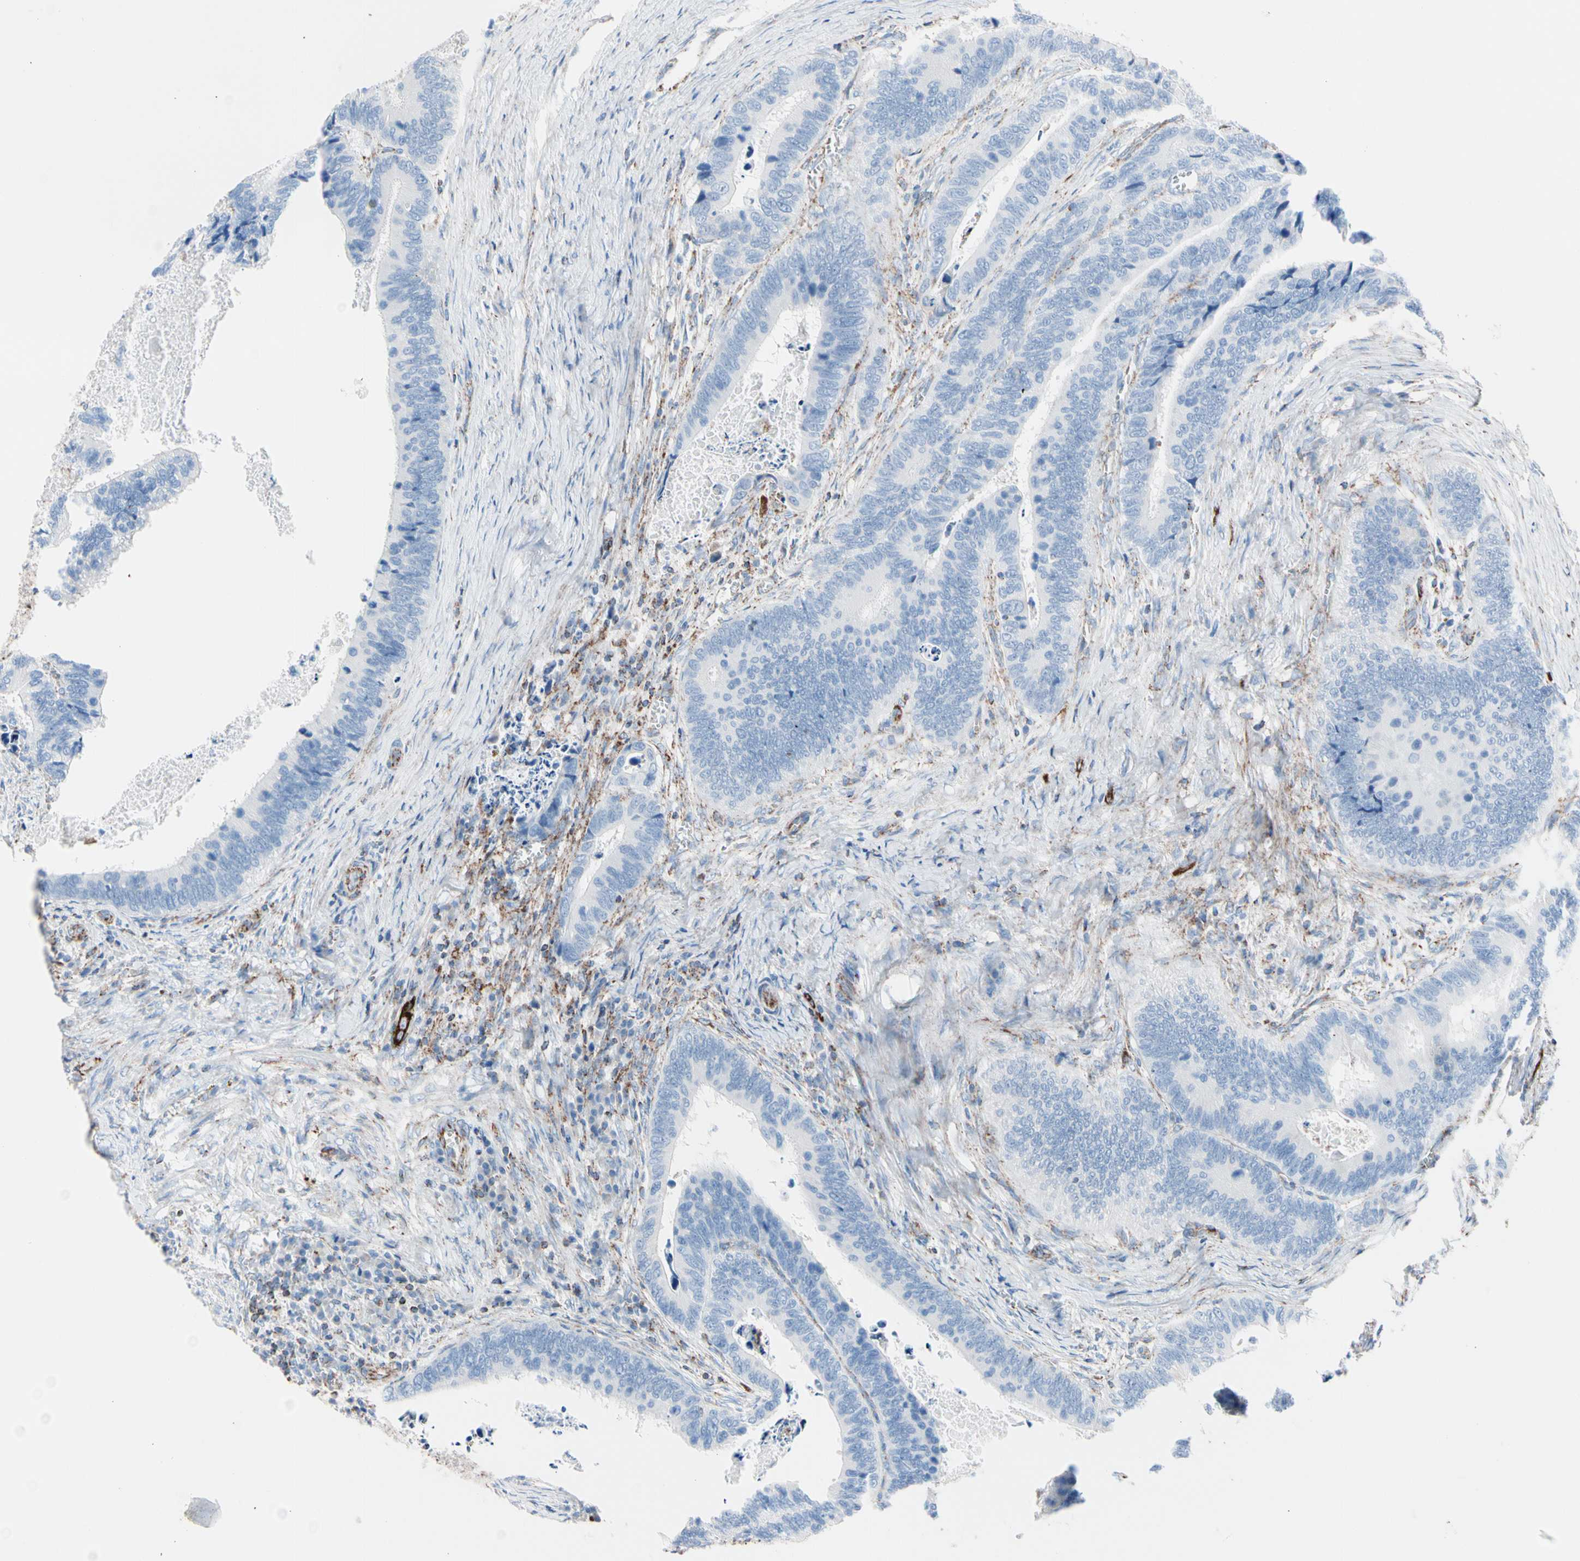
{"staining": {"intensity": "negative", "quantity": "none", "location": "none"}, "tissue": "colorectal cancer", "cell_type": "Tumor cells", "image_type": "cancer", "snomed": [{"axis": "morphology", "description": "Adenocarcinoma, NOS"}, {"axis": "topography", "description": "Colon"}], "caption": "An IHC histopathology image of colorectal adenocarcinoma is shown. There is no staining in tumor cells of colorectal adenocarcinoma.", "gene": "HK1", "patient": {"sex": "male", "age": 72}}